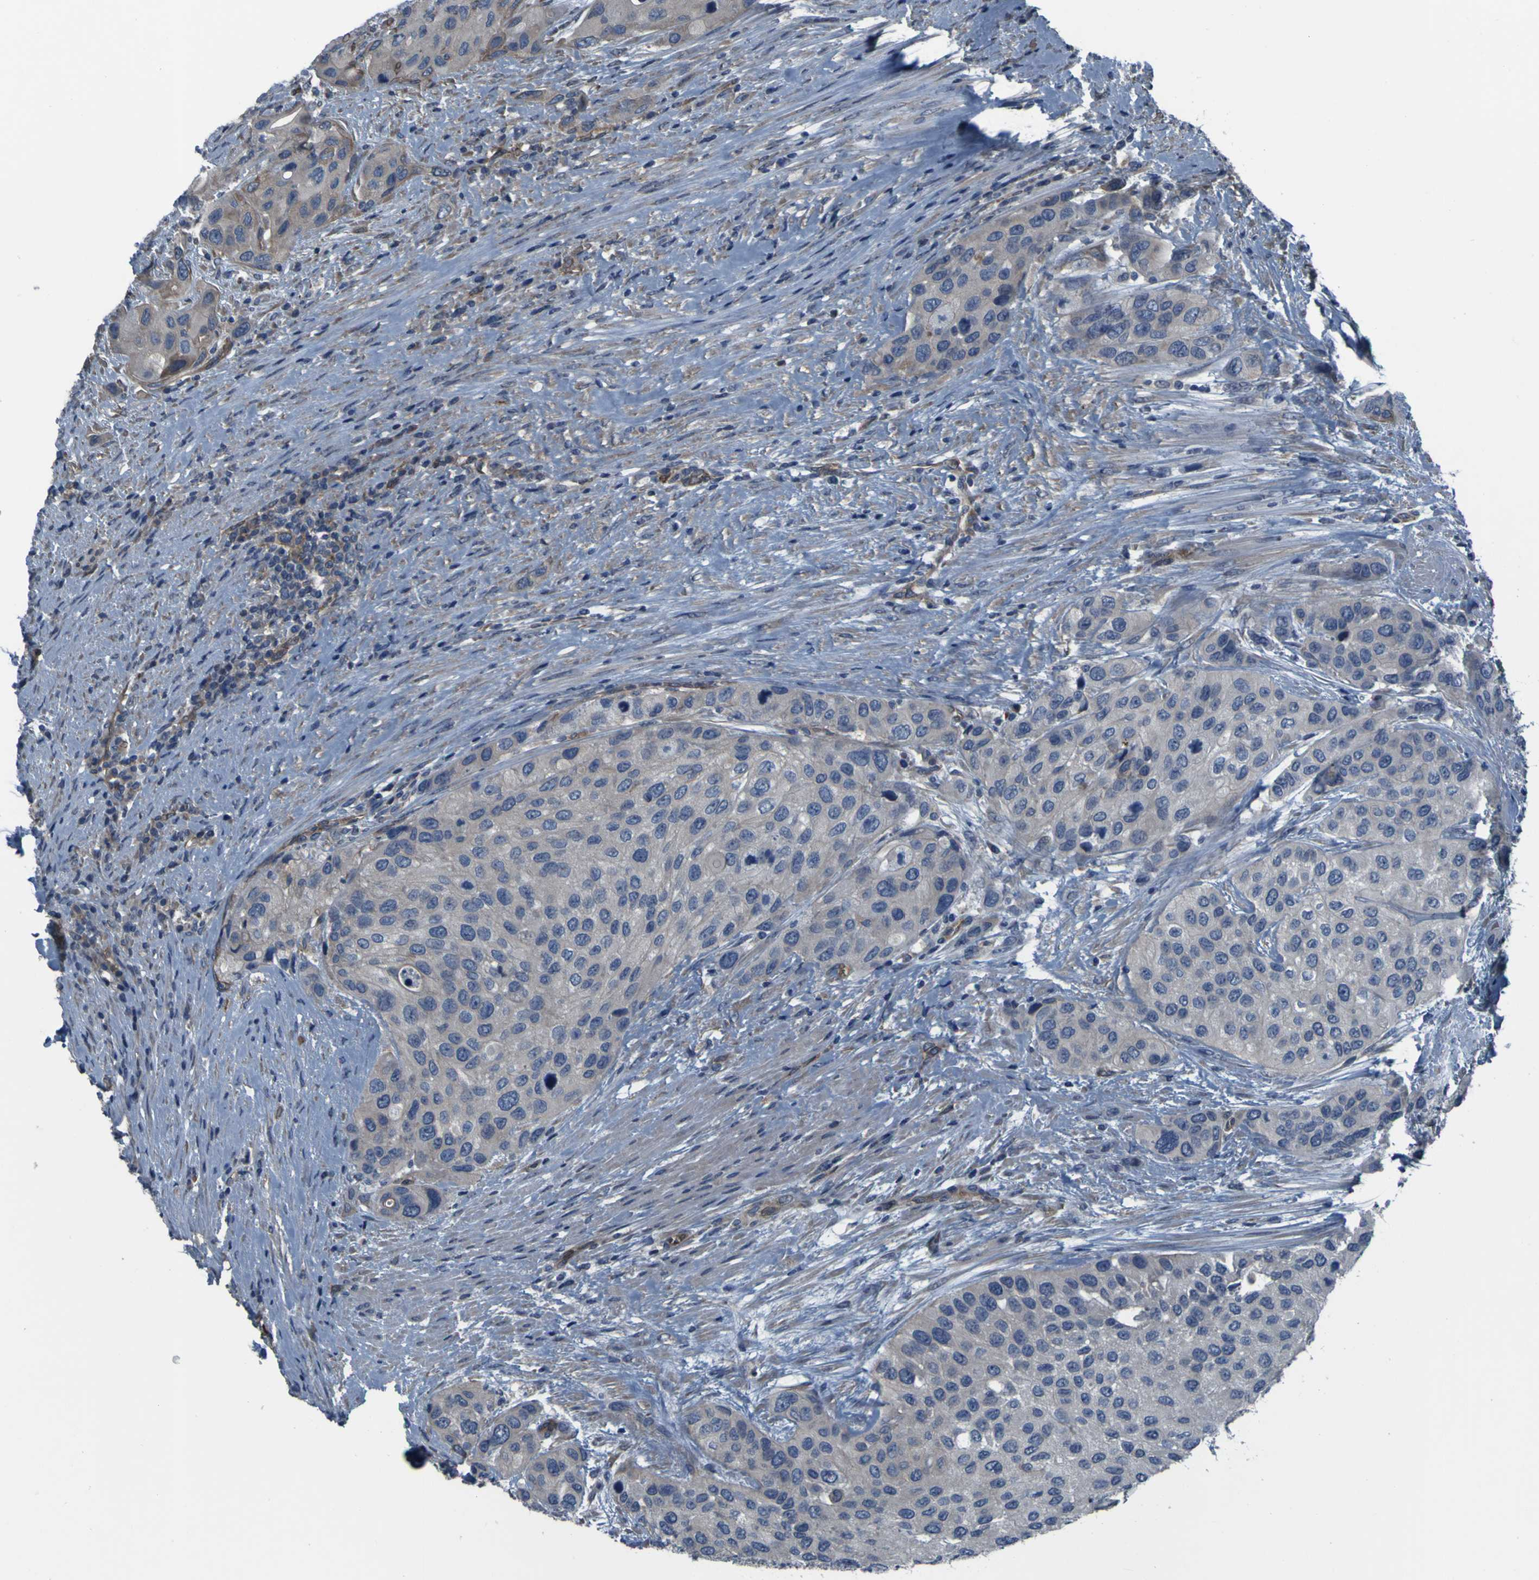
{"staining": {"intensity": "weak", "quantity": "<25%", "location": "cytoplasmic/membranous"}, "tissue": "urothelial cancer", "cell_type": "Tumor cells", "image_type": "cancer", "snomed": [{"axis": "morphology", "description": "Urothelial carcinoma, High grade"}, {"axis": "topography", "description": "Urinary bladder"}], "caption": "Tumor cells show no significant protein expression in high-grade urothelial carcinoma.", "gene": "GRAMD1A", "patient": {"sex": "female", "age": 56}}